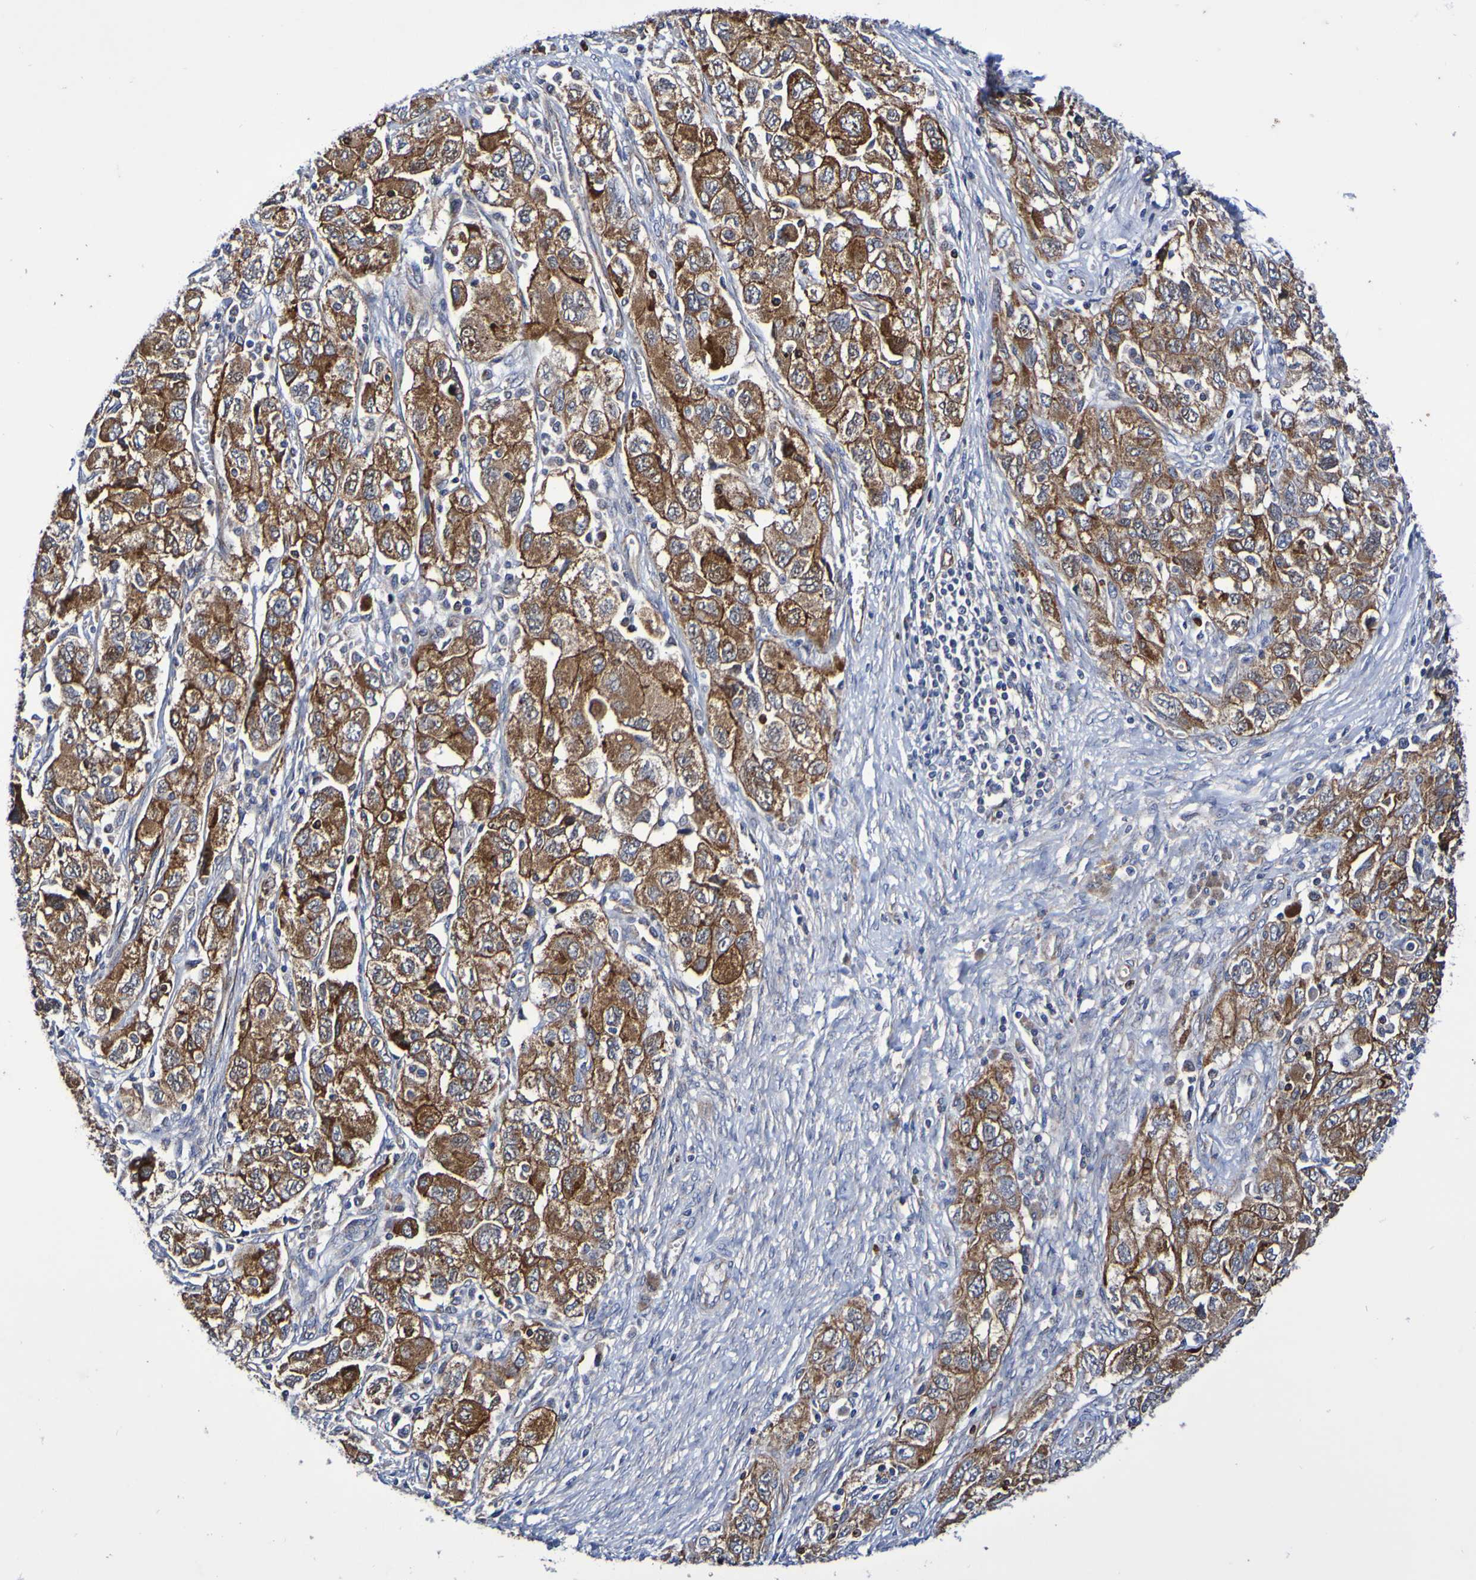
{"staining": {"intensity": "strong", "quantity": ">75%", "location": "cytoplasmic/membranous"}, "tissue": "ovarian cancer", "cell_type": "Tumor cells", "image_type": "cancer", "snomed": [{"axis": "morphology", "description": "Carcinoma, NOS"}, {"axis": "morphology", "description": "Cystadenocarcinoma, serous, NOS"}, {"axis": "topography", "description": "Ovary"}], "caption": "Tumor cells exhibit high levels of strong cytoplasmic/membranous staining in approximately >75% of cells in ovarian cancer.", "gene": "GJB1", "patient": {"sex": "female", "age": 69}}